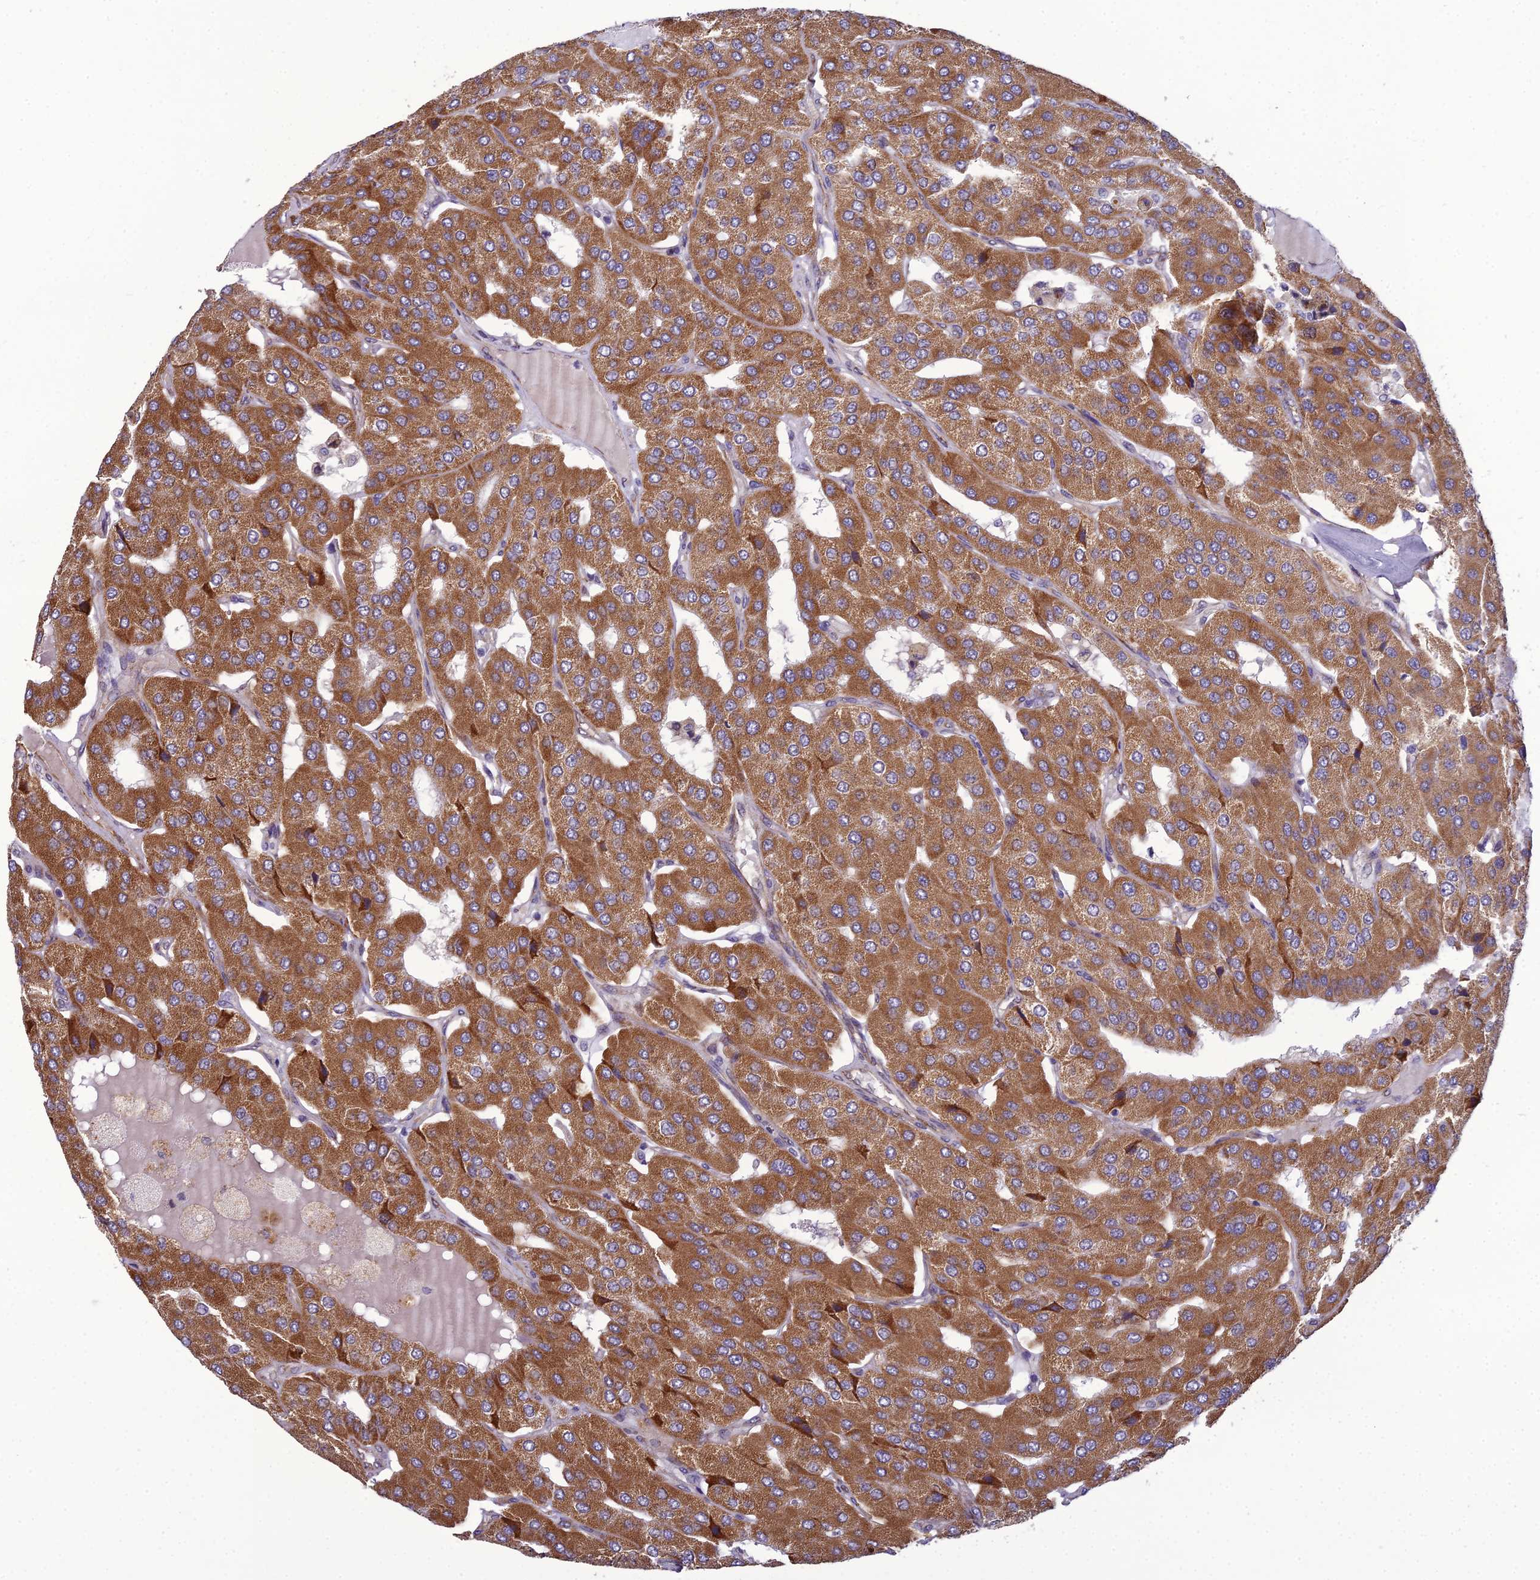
{"staining": {"intensity": "moderate", "quantity": ">75%", "location": "cytoplasmic/membranous"}, "tissue": "parathyroid gland", "cell_type": "Glandular cells", "image_type": "normal", "snomed": [{"axis": "morphology", "description": "Normal tissue, NOS"}, {"axis": "morphology", "description": "Adenoma, NOS"}, {"axis": "topography", "description": "Parathyroid gland"}], "caption": "Immunohistochemistry histopathology image of benign human parathyroid gland stained for a protein (brown), which exhibits medium levels of moderate cytoplasmic/membranous expression in approximately >75% of glandular cells.", "gene": "NODAL", "patient": {"sex": "female", "age": 86}}